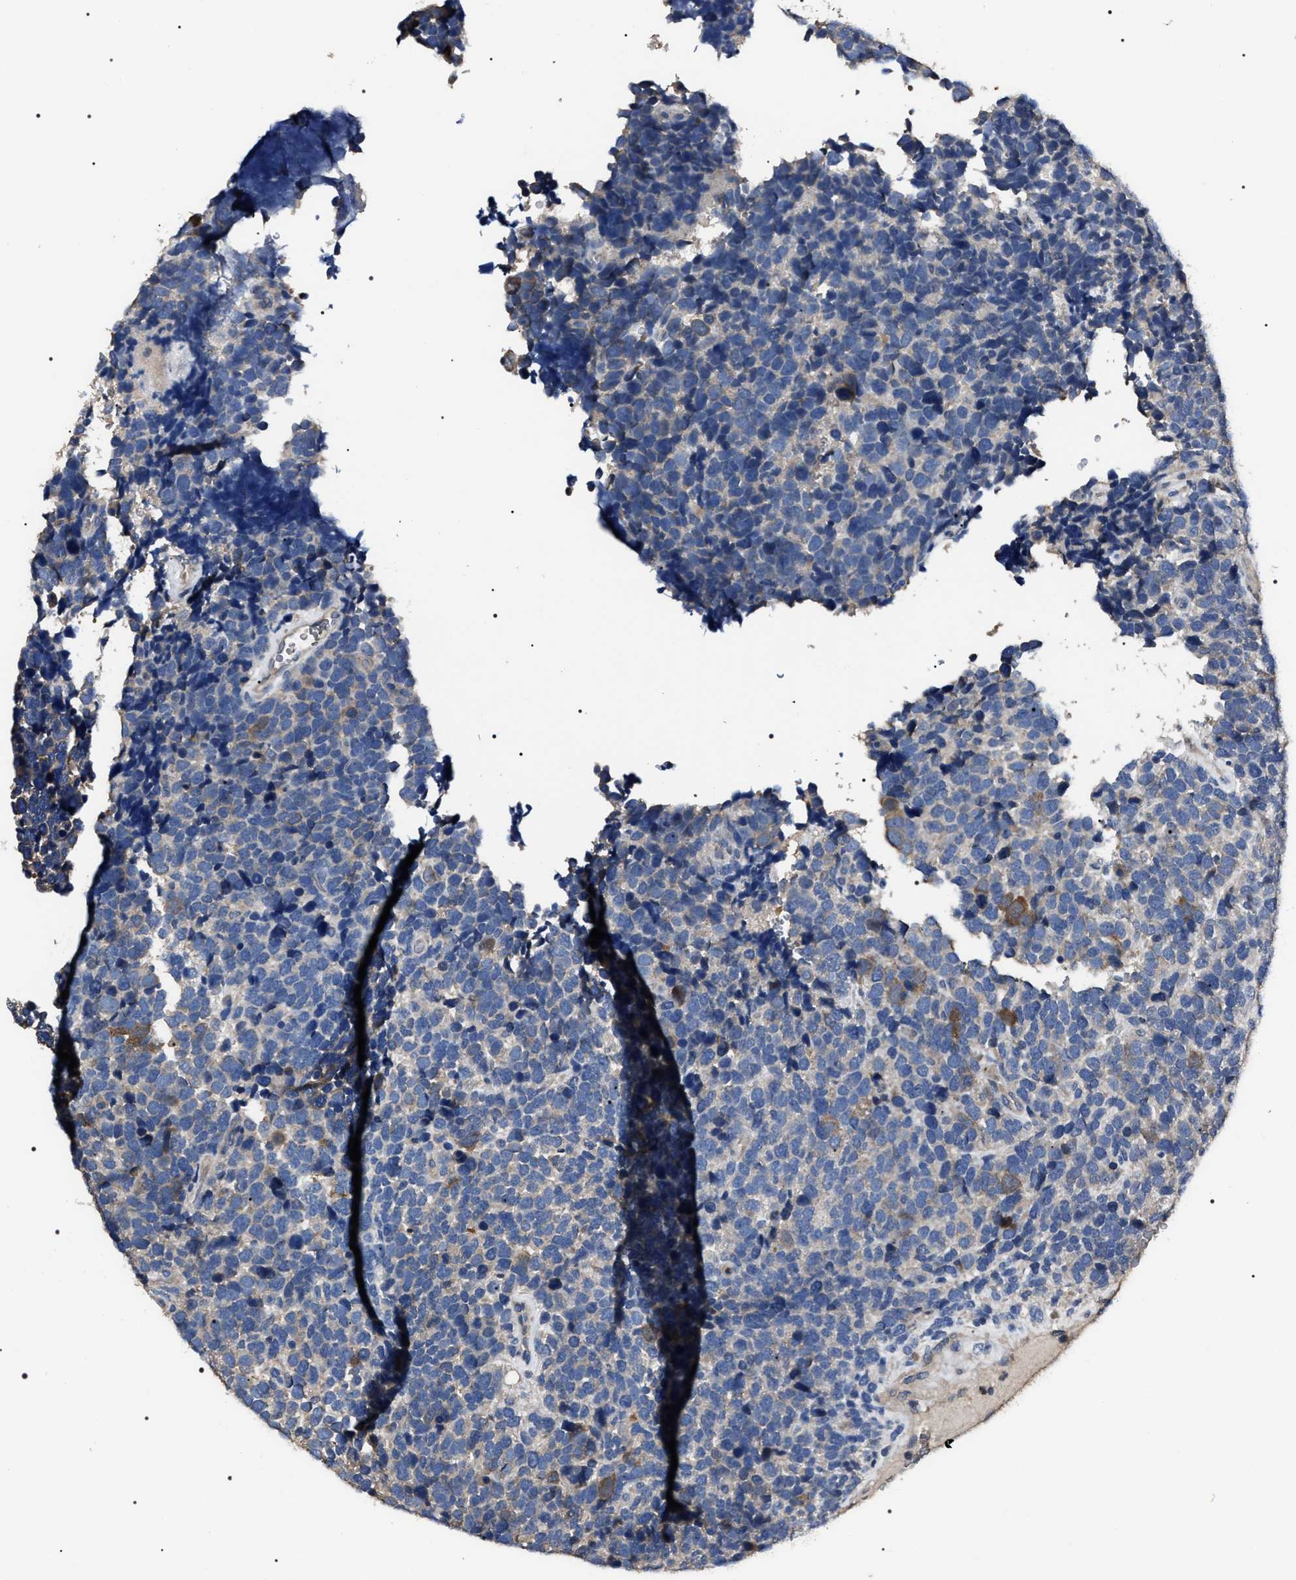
{"staining": {"intensity": "moderate", "quantity": "<25%", "location": "cytoplasmic/membranous"}, "tissue": "urothelial cancer", "cell_type": "Tumor cells", "image_type": "cancer", "snomed": [{"axis": "morphology", "description": "Urothelial carcinoma, High grade"}, {"axis": "topography", "description": "Urinary bladder"}], "caption": "High-magnification brightfield microscopy of urothelial cancer stained with DAB (3,3'-diaminobenzidine) (brown) and counterstained with hematoxylin (blue). tumor cells exhibit moderate cytoplasmic/membranous expression is seen in approximately<25% of cells. Nuclei are stained in blue.", "gene": "TRIM54", "patient": {"sex": "female", "age": 82}}